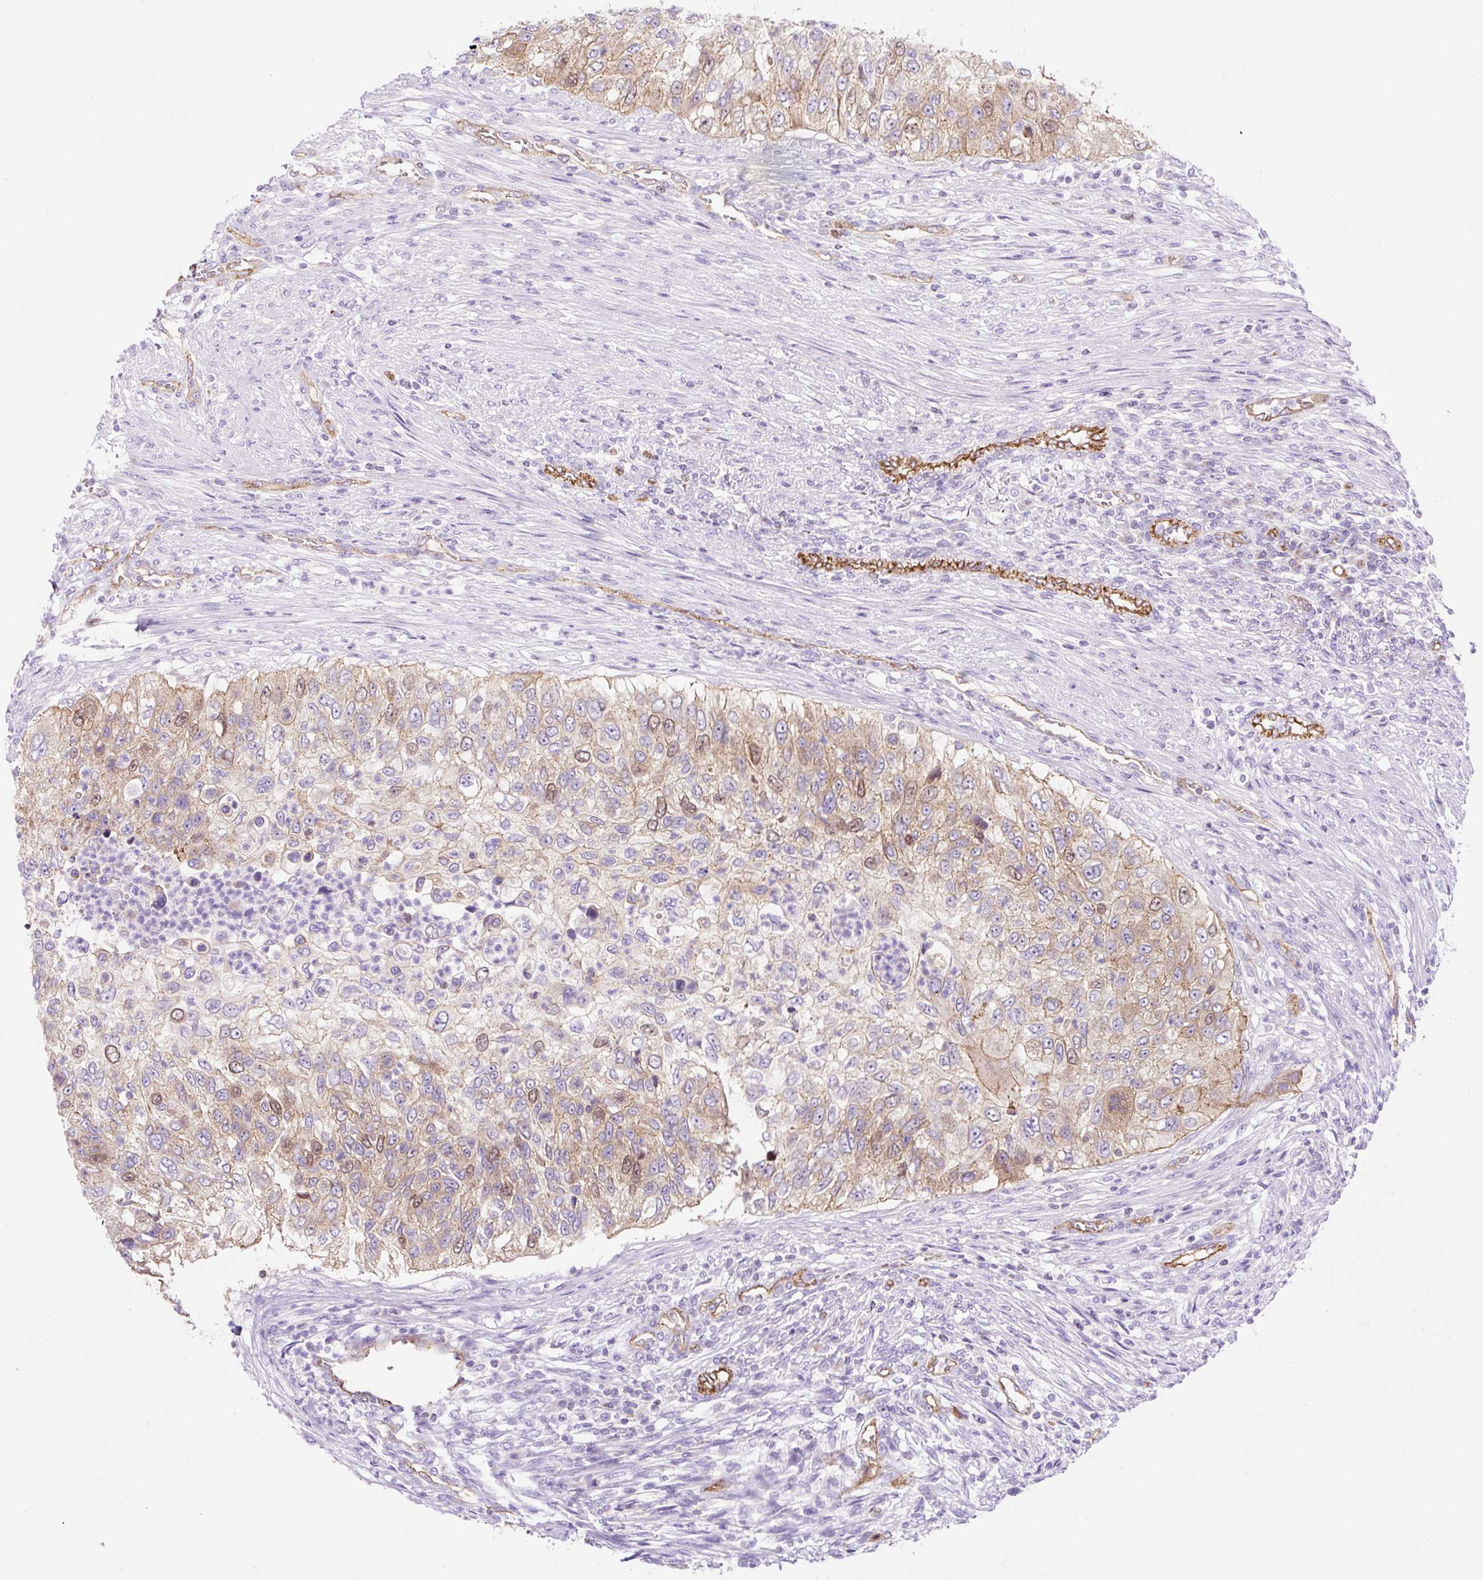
{"staining": {"intensity": "moderate", "quantity": "25%-75%", "location": "cytoplasmic/membranous"}, "tissue": "urothelial cancer", "cell_type": "Tumor cells", "image_type": "cancer", "snomed": [{"axis": "morphology", "description": "Urothelial carcinoma, High grade"}, {"axis": "topography", "description": "Urinary bladder"}], "caption": "A medium amount of moderate cytoplasmic/membranous expression is appreciated in about 25%-75% of tumor cells in urothelial carcinoma (high-grade) tissue. The staining was performed using DAB to visualize the protein expression in brown, while the nuclei were stained in blue with hematoxylin (Magnification: 20x).", "gene": "HIP1R", "patient": {"sex": "female", "age": 60}}